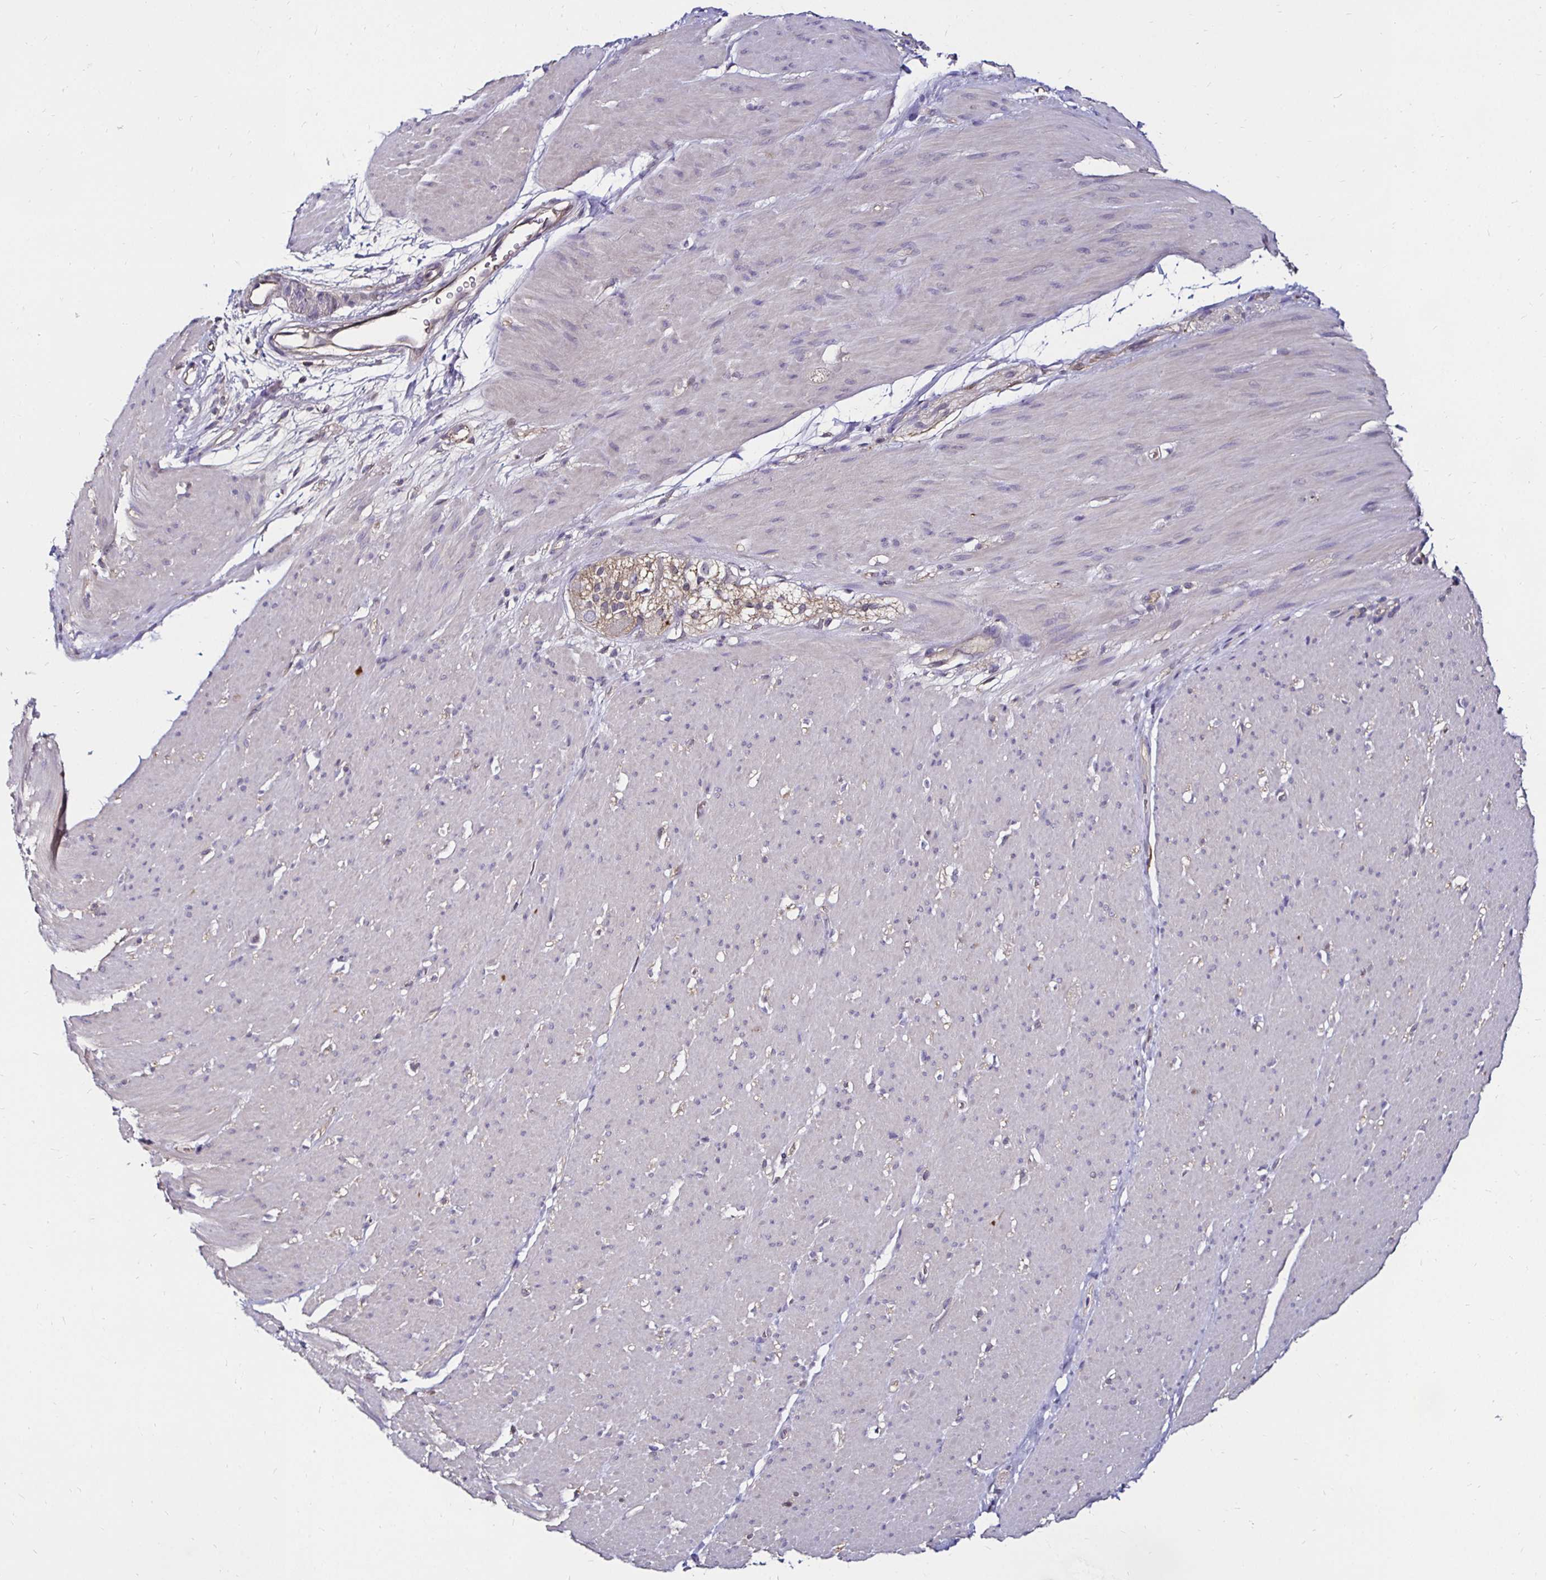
{"staining": {"intensity": "negative", "quantity": "none", "location": "none"}, "tissue": "smooth muscle", "cell_type": "Smooth muscle cells", "image_type": "normal", "snomed": [{"axis": "morphology", "description": "Normal tissue, NOS"}, {"axis": "topography", "description": "Smooth muscle"}, {"axis": "topography", "description": "Rectum"}], "caption": "A high-resolution micrograph shows immunohistochemistry (IHC) staining of normal smooth muscle, which exhibits no significant staining in smooth muscle cells. Brightfield microscopy of immunohistochemistry stained with DAB (3,3'-diaminobenzidine) (brown) and hematoxylin (blue), captured at high magnification.", "gene": "TXN", "patient": {"sex": "male", "age": 53}}